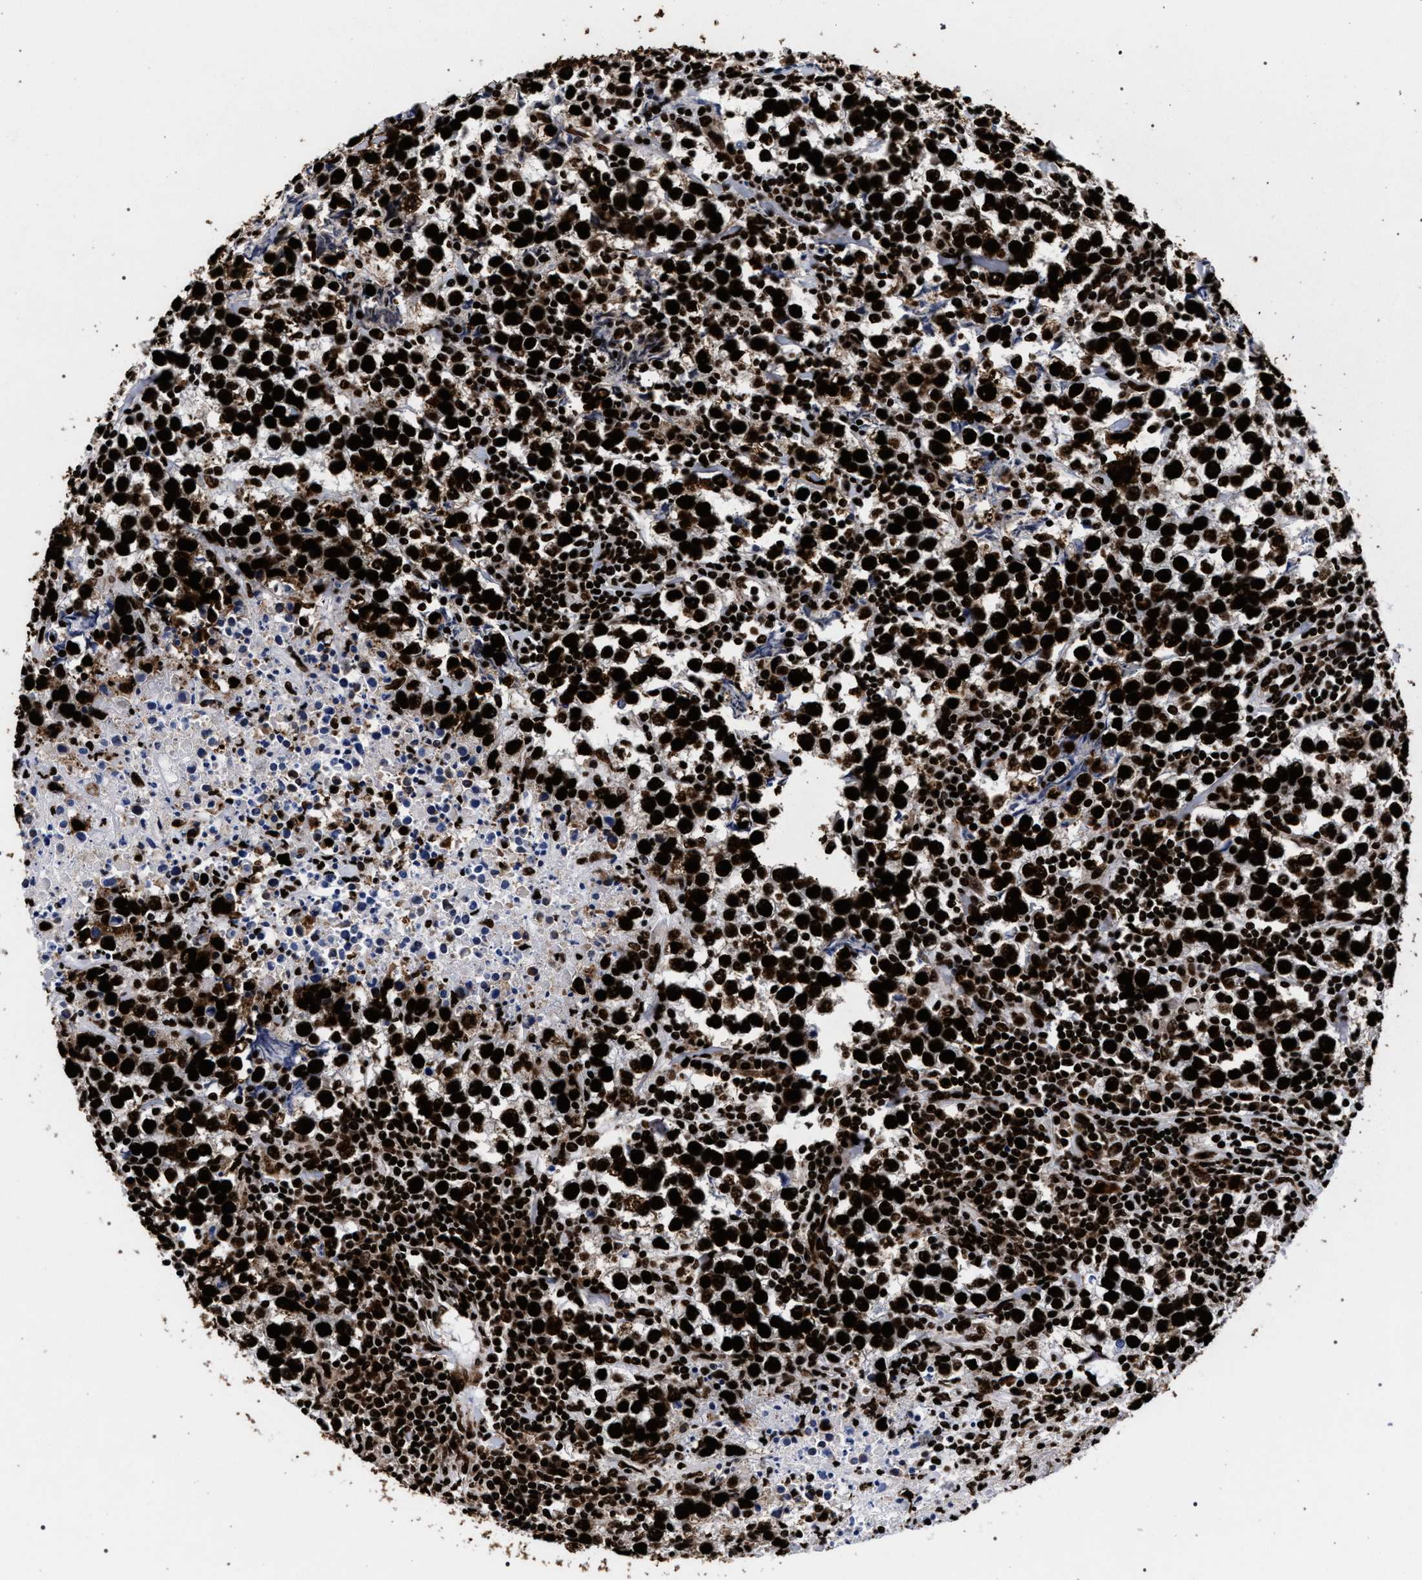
{"staining": {"intensity": "strong", "quantity": ">75%", "location": "nuclear"}, "tissue": "testis cancer", "cell_type": "Tumor cells", "image_type": "cancer", "snomed": [{"axis": "morphology", "description": "Seminoma, NOS"}, {"axis": "morphology", "description": "Carcinoma, Embryonal, NOS"}, {"axis": "topography", "description": "Testis"}], "caption": "The histopathology image reveals staining of seminoma (testis), revealing strong nuclear protein staining (brown color) within tumor cells. (DAB (3,3'-diaminobenzidine) = brown stain, brightfield microscopy at high magnification).", "gene": "HNRNPA1", "patient": {"sex": "male", "age": 36}}